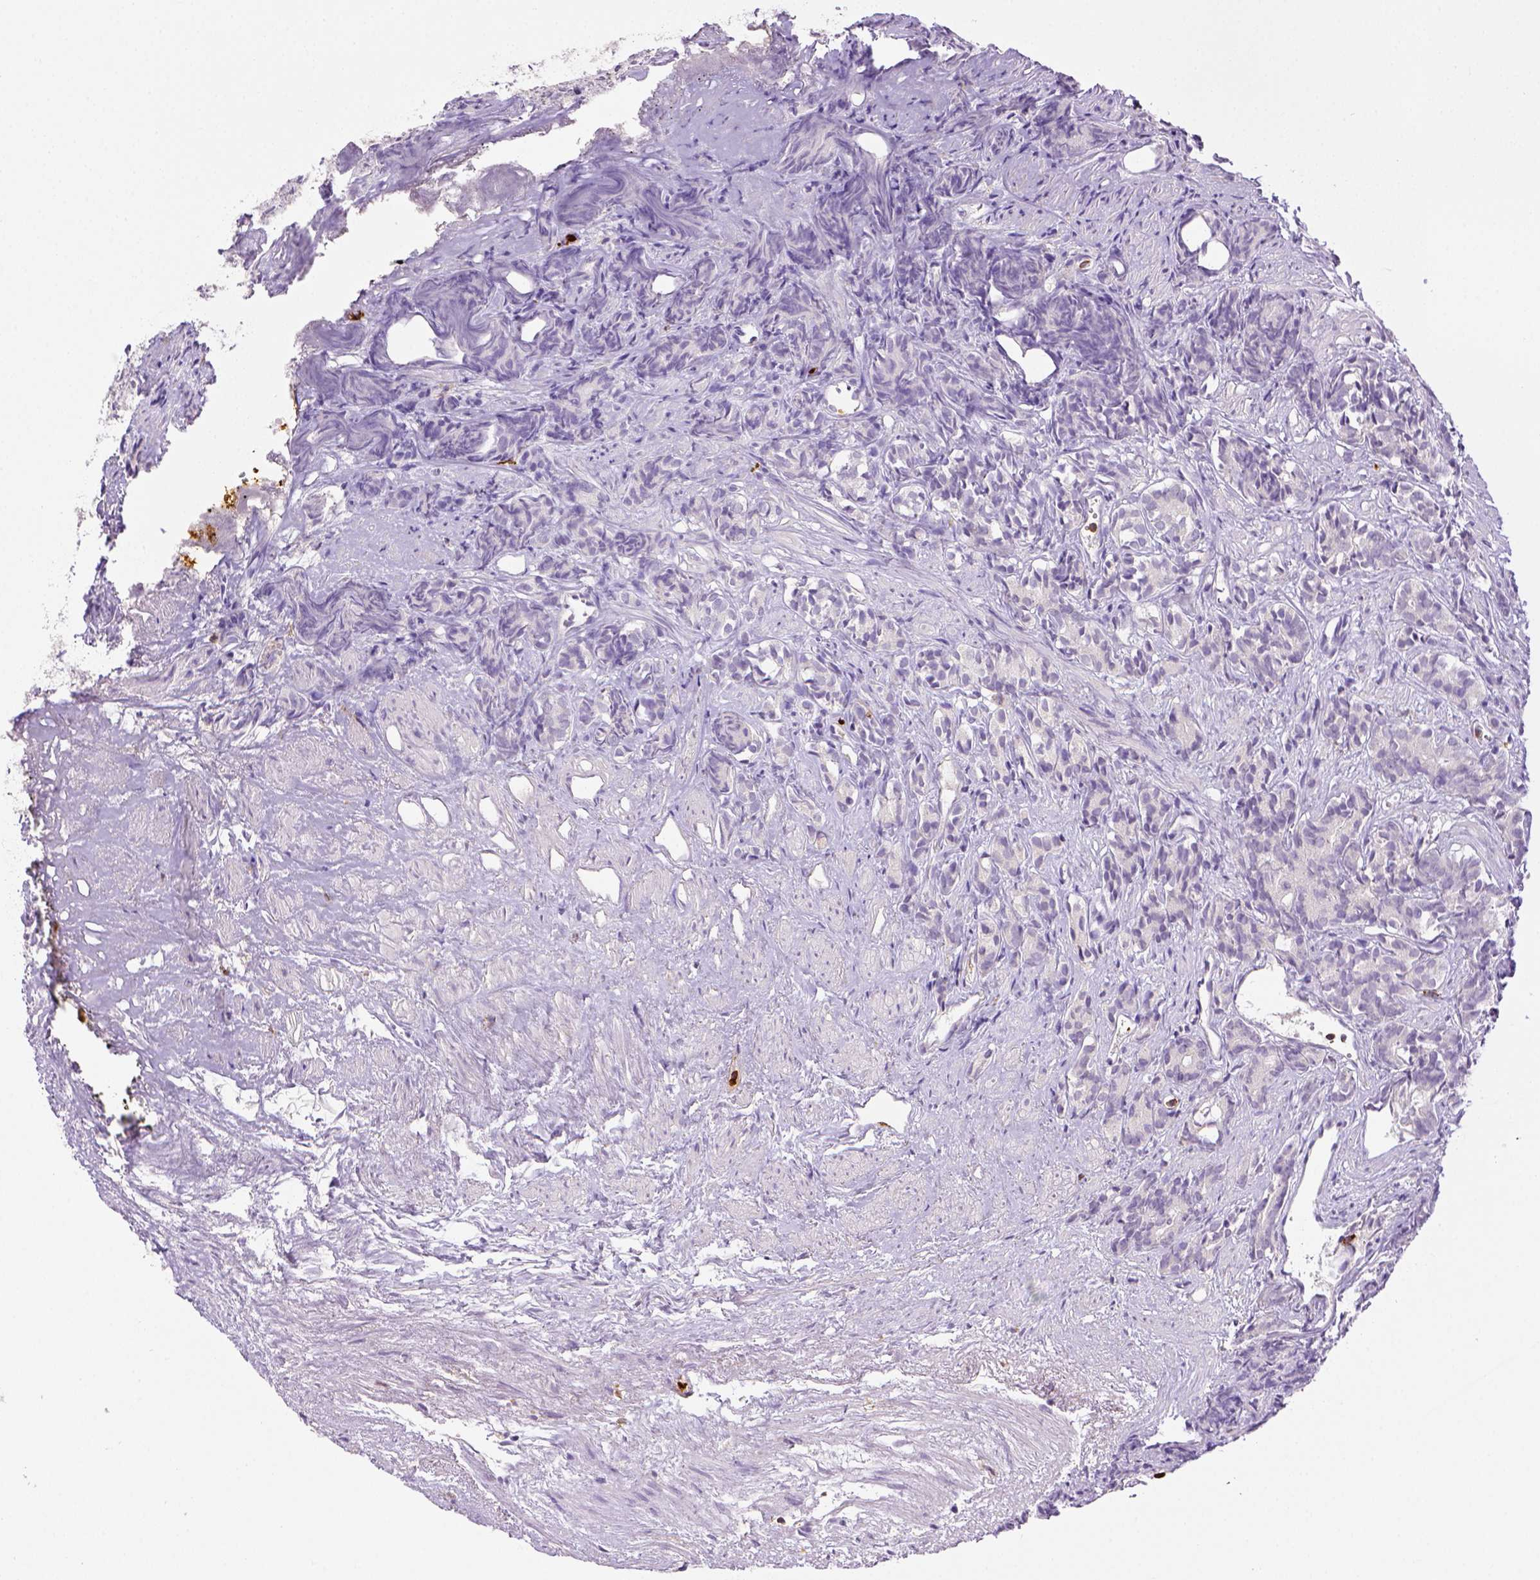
{"staining": {"intensity": "negative", "quantity": "none", "location": "none"}, "tissue": "prostate cancer", "cell_type": "Tumor cells", "image_type": "cancer", "snomed": [{"axis": "morphology", "description": "Adenocarcinoma, High grade"}, {"axis": "topography", "description": "Prostate"}], "caption": "Tumor cells show no significant positivity in prostate high-grade adenocarcinoma.", "gene": "ITGAM", "patient": {"sex": "male", "age": 84}}